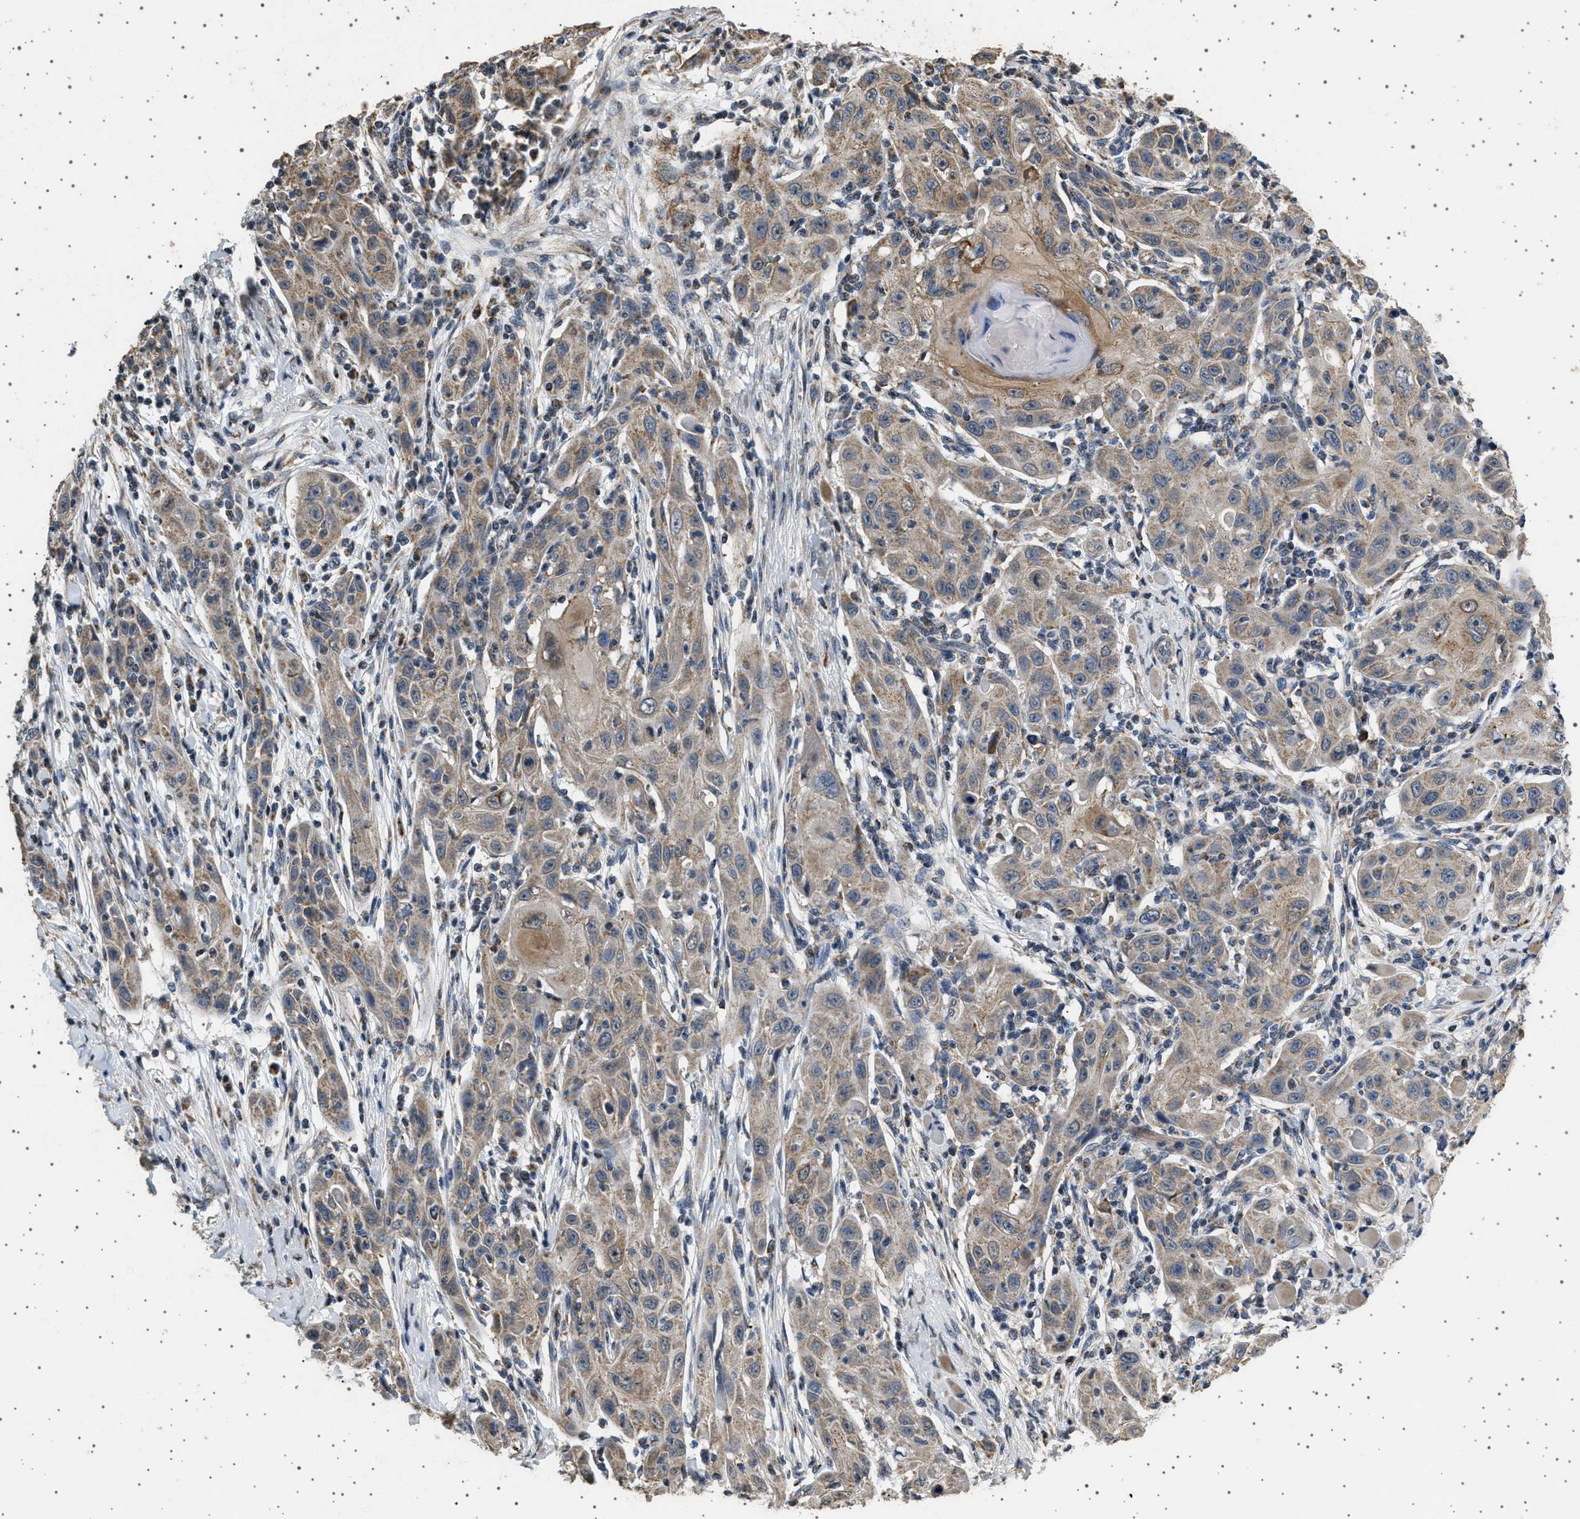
{"staining": {"intensity": "weak", "quantity": ">75%", "location": "cytoplasmic/membranous"}, "tissue": "skin cancer", "cell_type": "Tumor cells", "image_type": "cancer", "snomed": [{"axis": "morphology", "description": "Squamous cell carcinoma, NOS"}, {"axis": "topography", "description": "Skin"}], "caption": "Skin squamous cell carcinoma stained with immunohistochemistry reveals weak cytoplasmic/membranous expression in about >75% of tumor cells.", "gene": "KCNA4", "patient": {"sex": "female", "age": 88}}